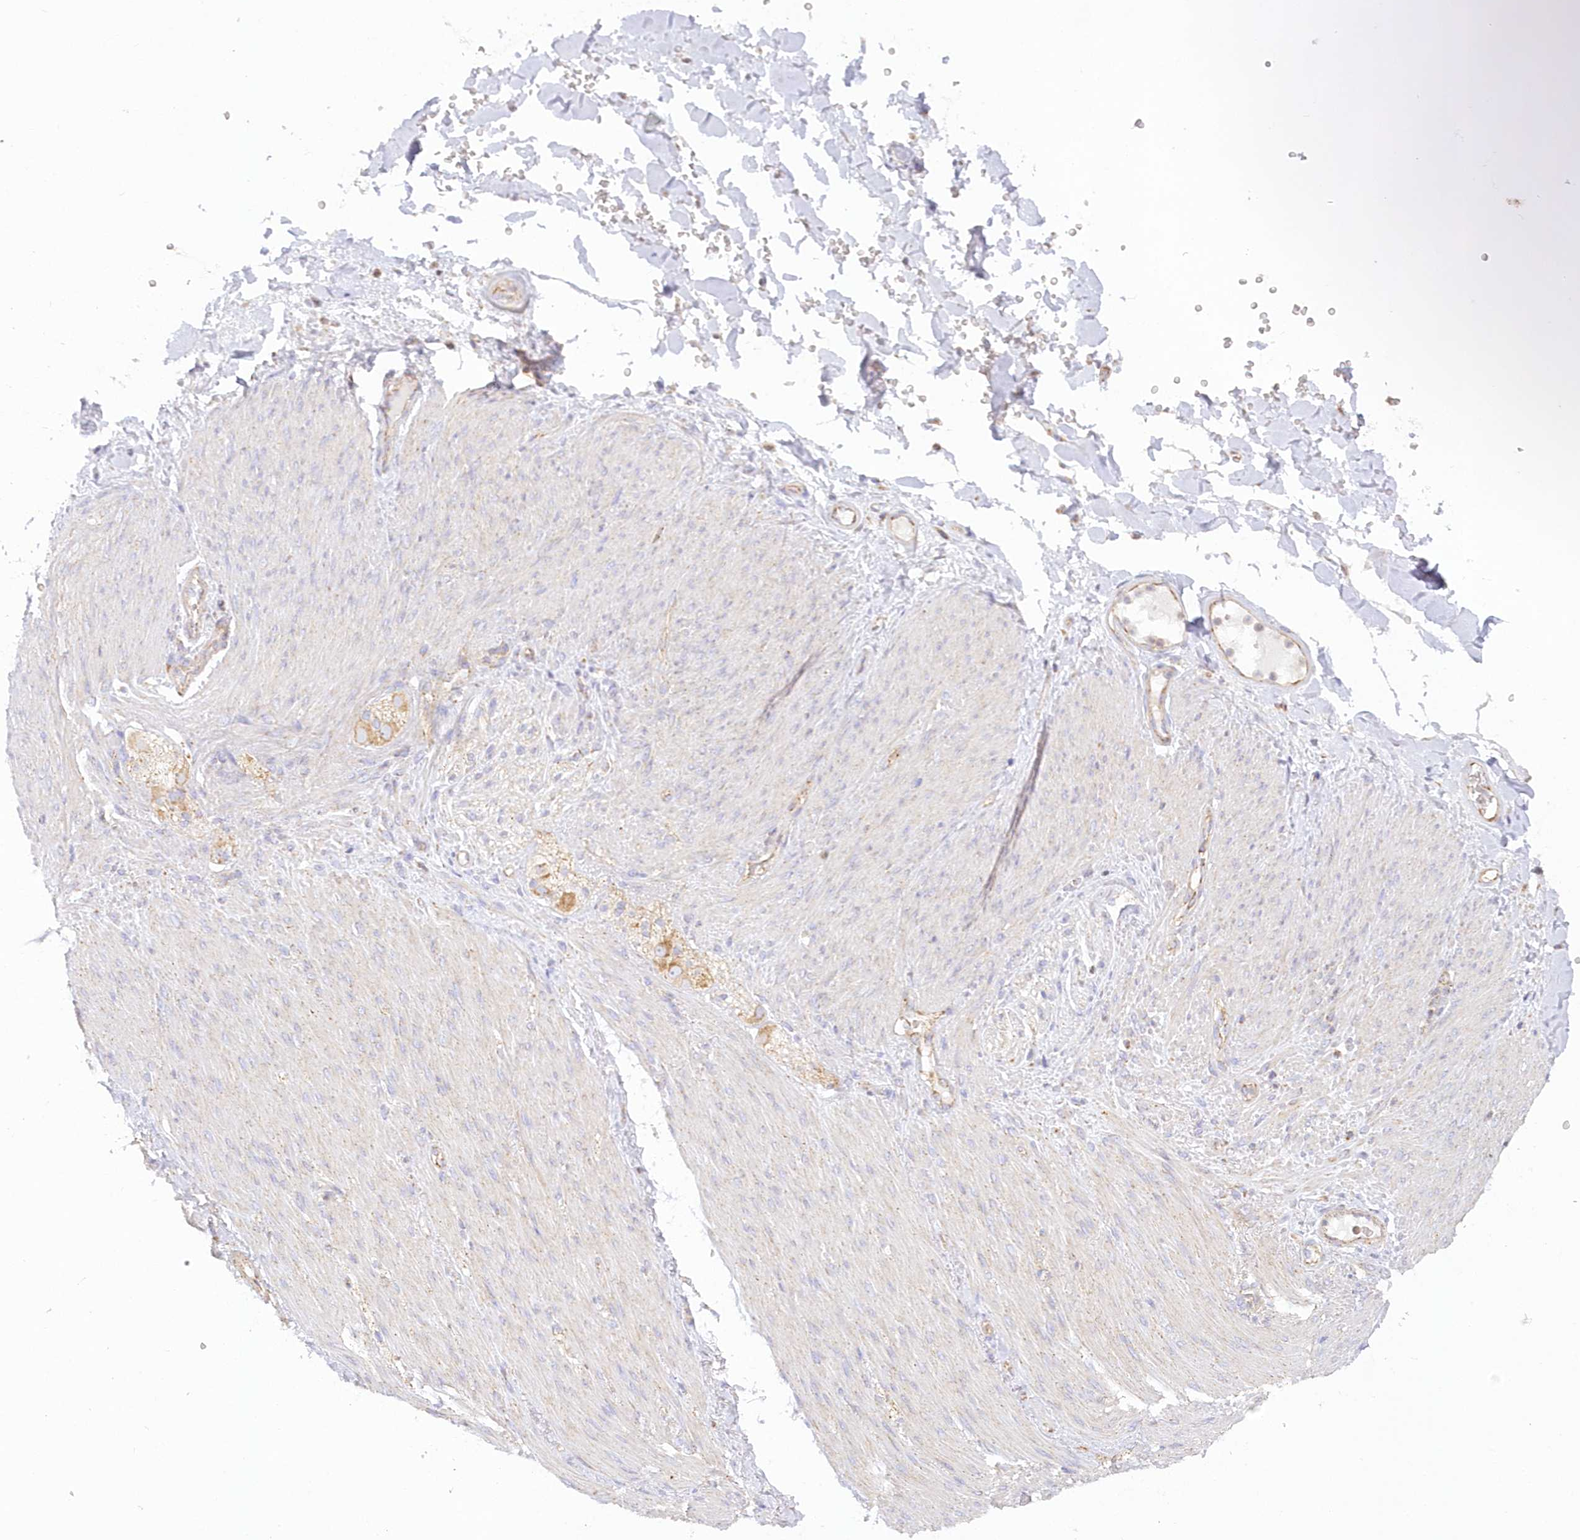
{"staining": {"intensity": "negative", "quantity": "none", "location": "none"}, "tissue": "adipose tissue", "cell_type": "Adipocytes", "image_type": "normal", "snomed": [{"axis": "morphology", "description": "Normal tissue, NOS"}, {"axis": "topography", "description": "Colon"}, {"axis": "topography", "description": "Peripheral nerve tissue"}], "caption": "Adipose tissue stained for a protein using immunohistochemistry demonstrates no positivity adipocytes.", "gene": "TBC1D14", "patient": {"sex": "female", "age": 61}}